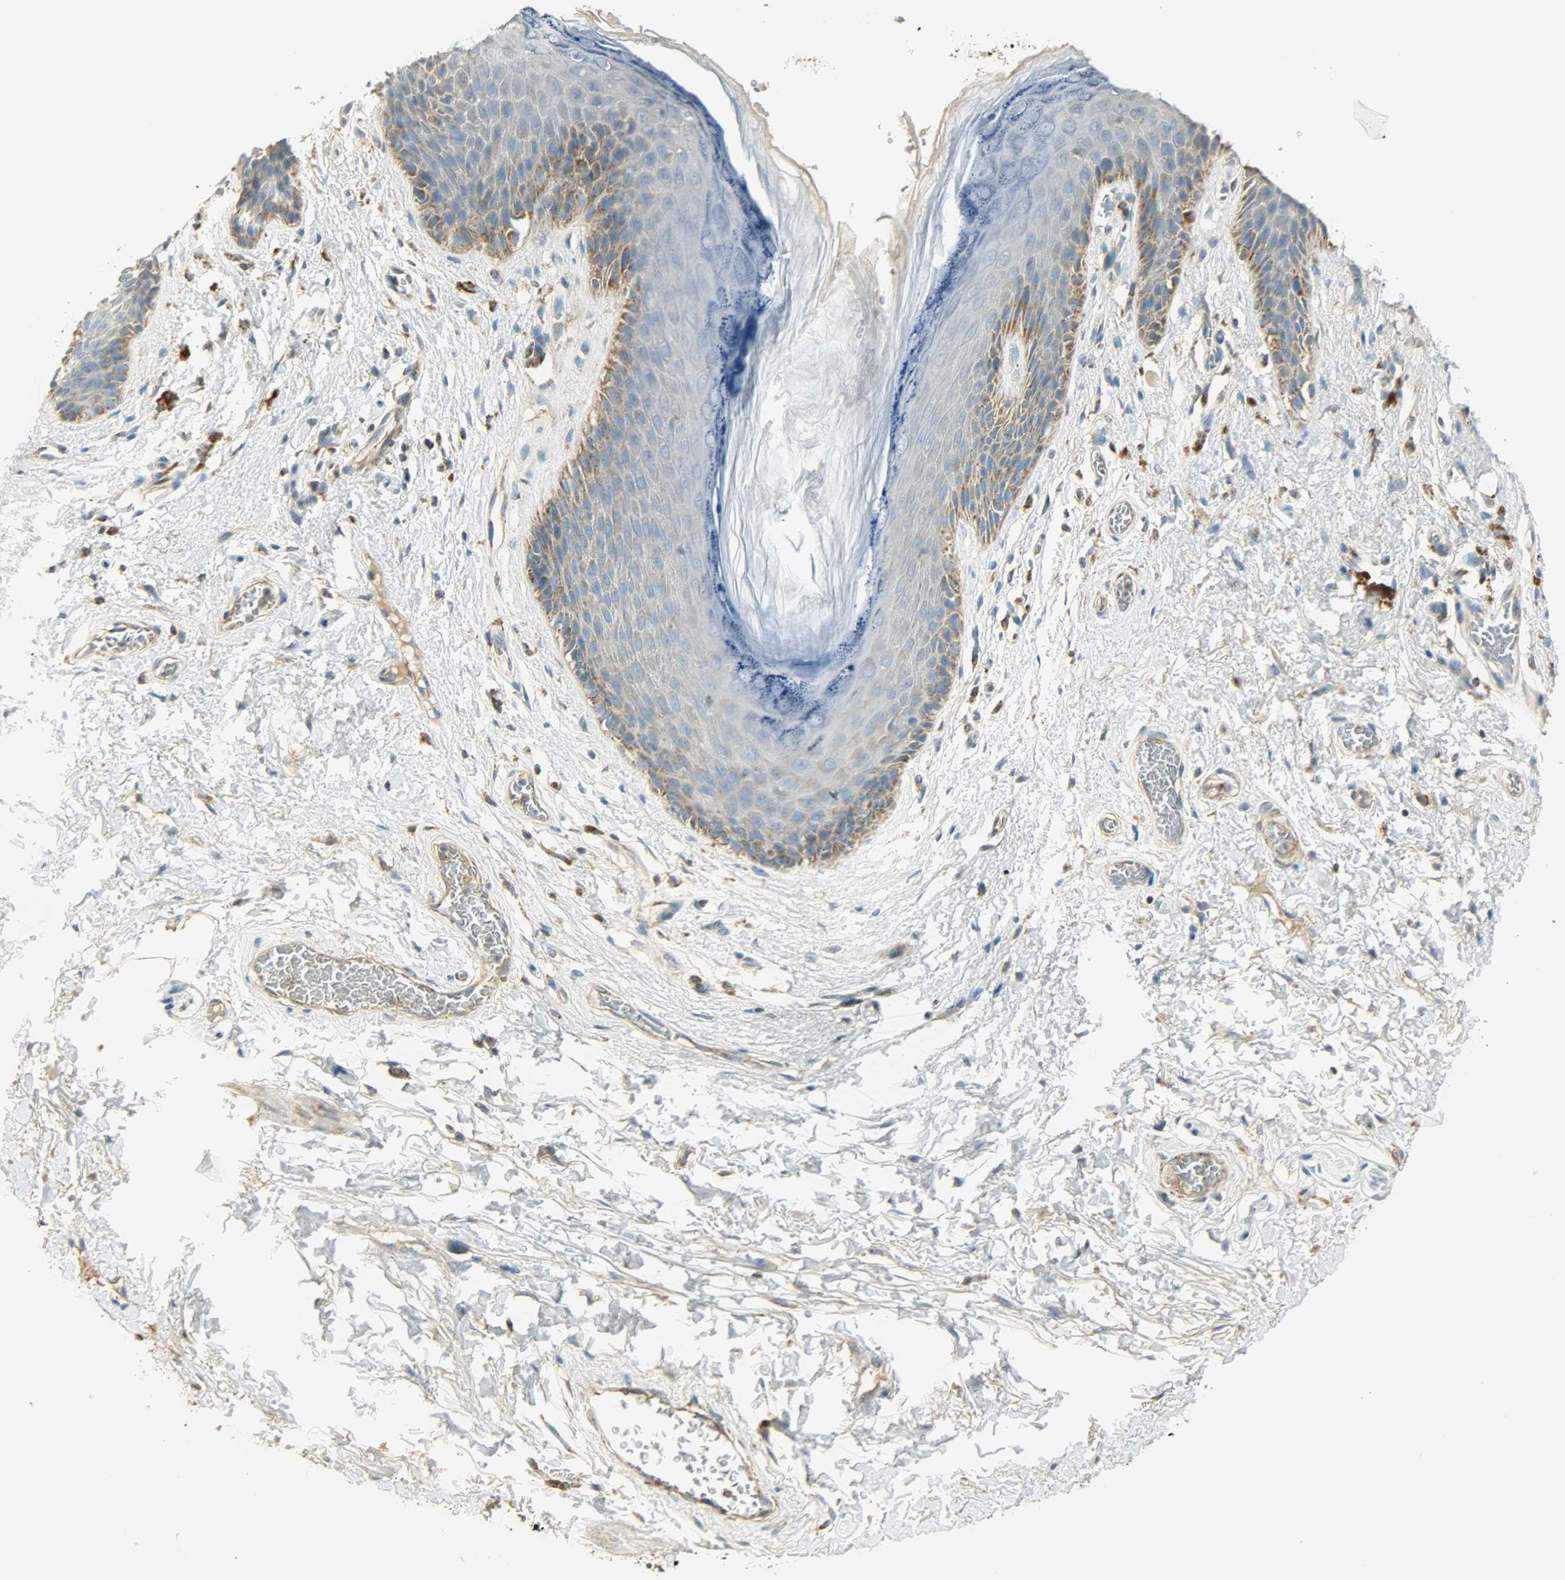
{"staining": {"intensity": "moderate", "quantity": "<25%", "location": "cytoplasmic/membranous"}, "tissue": "skin", "cell_type": "Epidermal cells", "image_type": "normal", "snomed": [{"axis": "morphology", "description": "Normal tissue, NOS"}, {"axis": "topography", "description": "Anal"}], "caption": "A low amount of moderate cytoplasmic/membranous expression is appreciated in approximately <25% of epidermal cells in normal skin.", "gene": "NNT", "patient": {"sex": "female", "age": 46}}